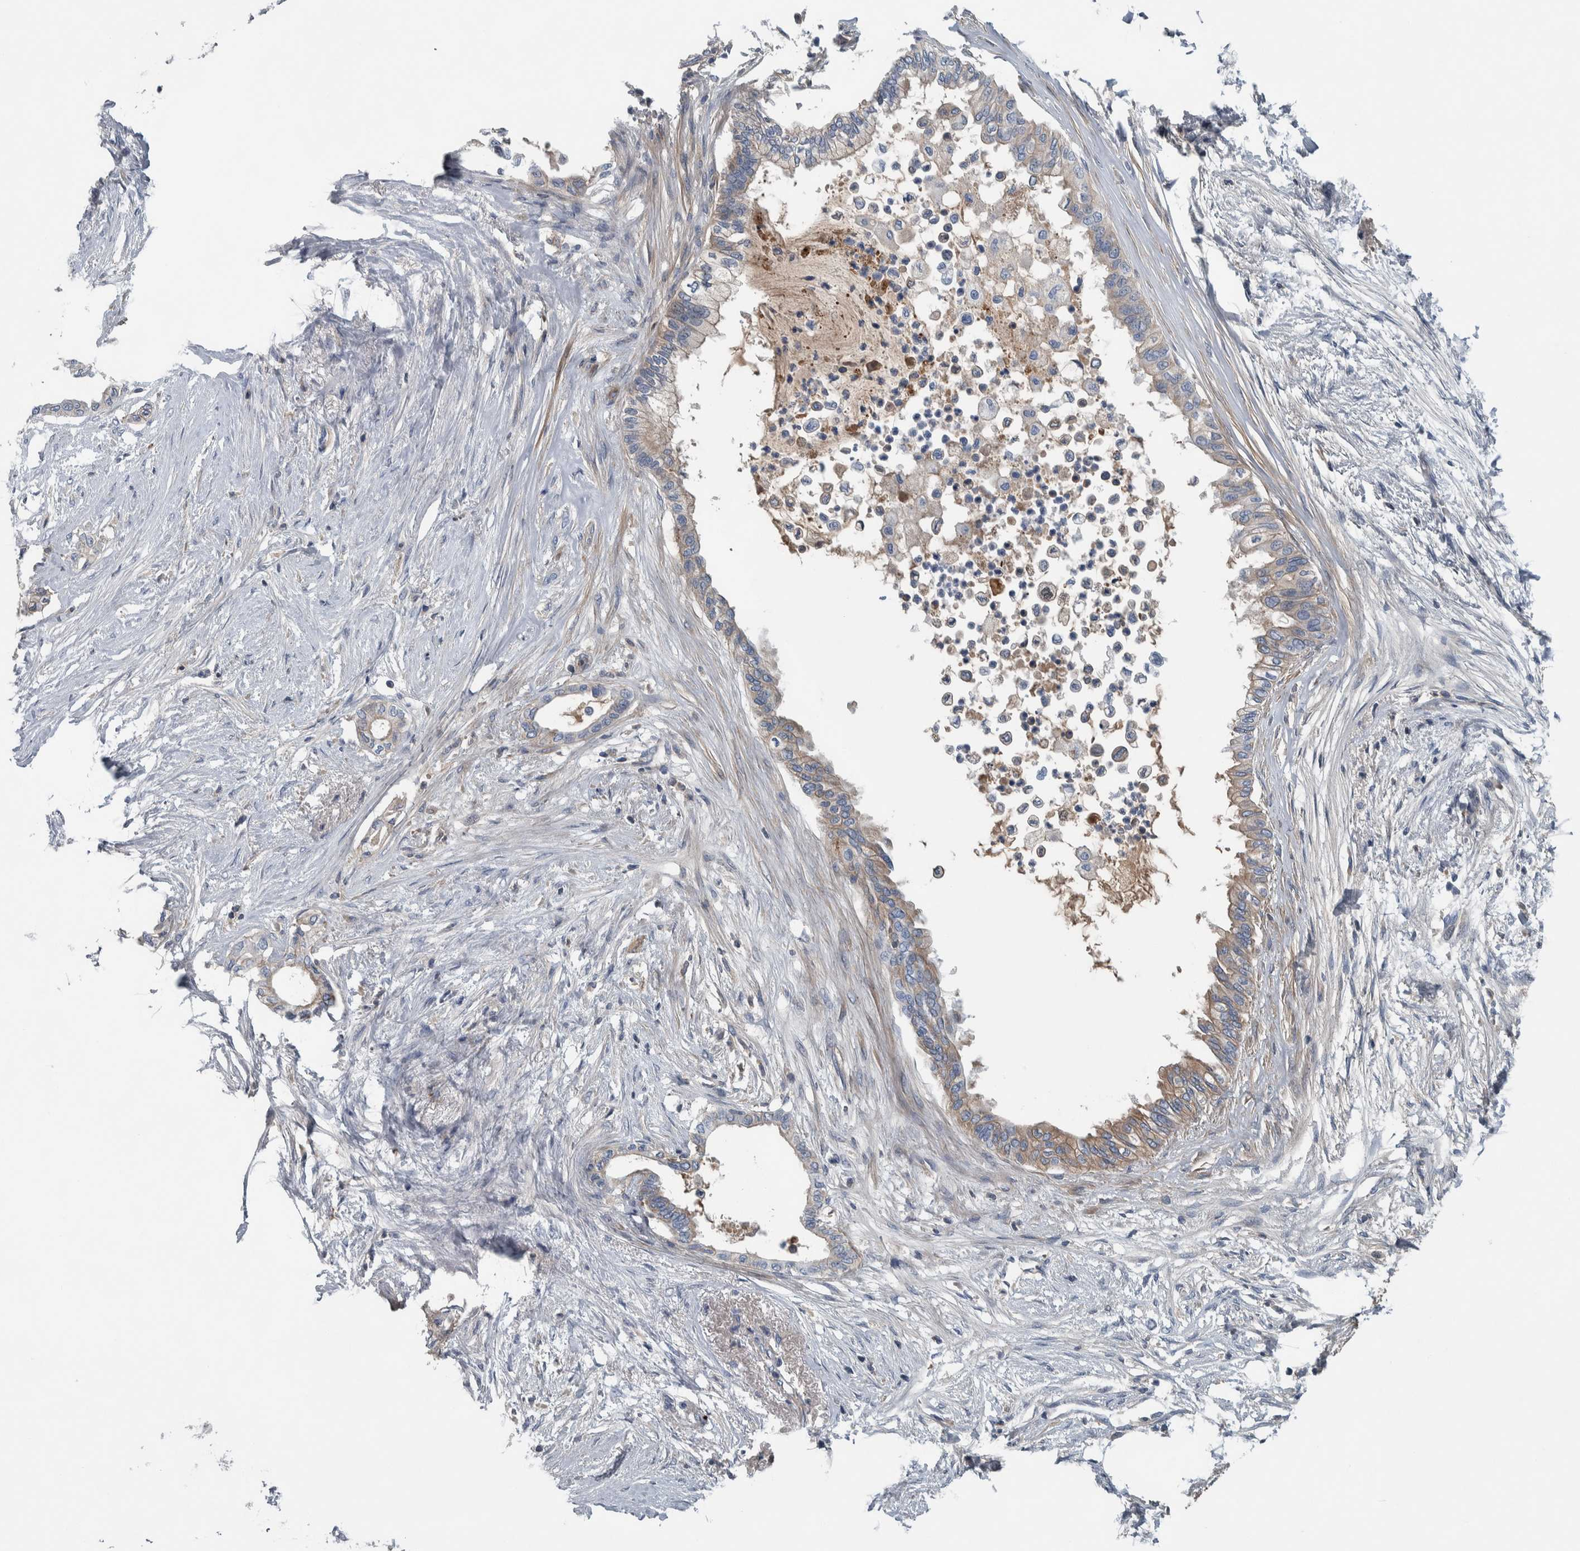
{"staining": {"intensity": "weak", "quantity": "25%-75%", "location": "cytoplasmic/membranous"}, "tissue": "pancreatic cancer", "cell_type": "Tumor cells", "image_type": "cancer", "snomed": [{"axis": "morphology", "description": "Normal tissue, NOS"}, {"axis": "morphology", "description": "Adenocarcinoma, NOS"}, {"axis": "topography", "description": "Pancreas"}, {"axis": "topography", "description": "Duodenum"}], "caption": "An immunohistochemistry (IHC) photomicrograph of tumor tissue is shown. Protein staining in brown labels weak cytoplasmic/membranous positivity in pancreatic adenocarcinoma within tumor cells.", "gene": "SERPINC1", "patient": {"sex": "female", "age": 60}}